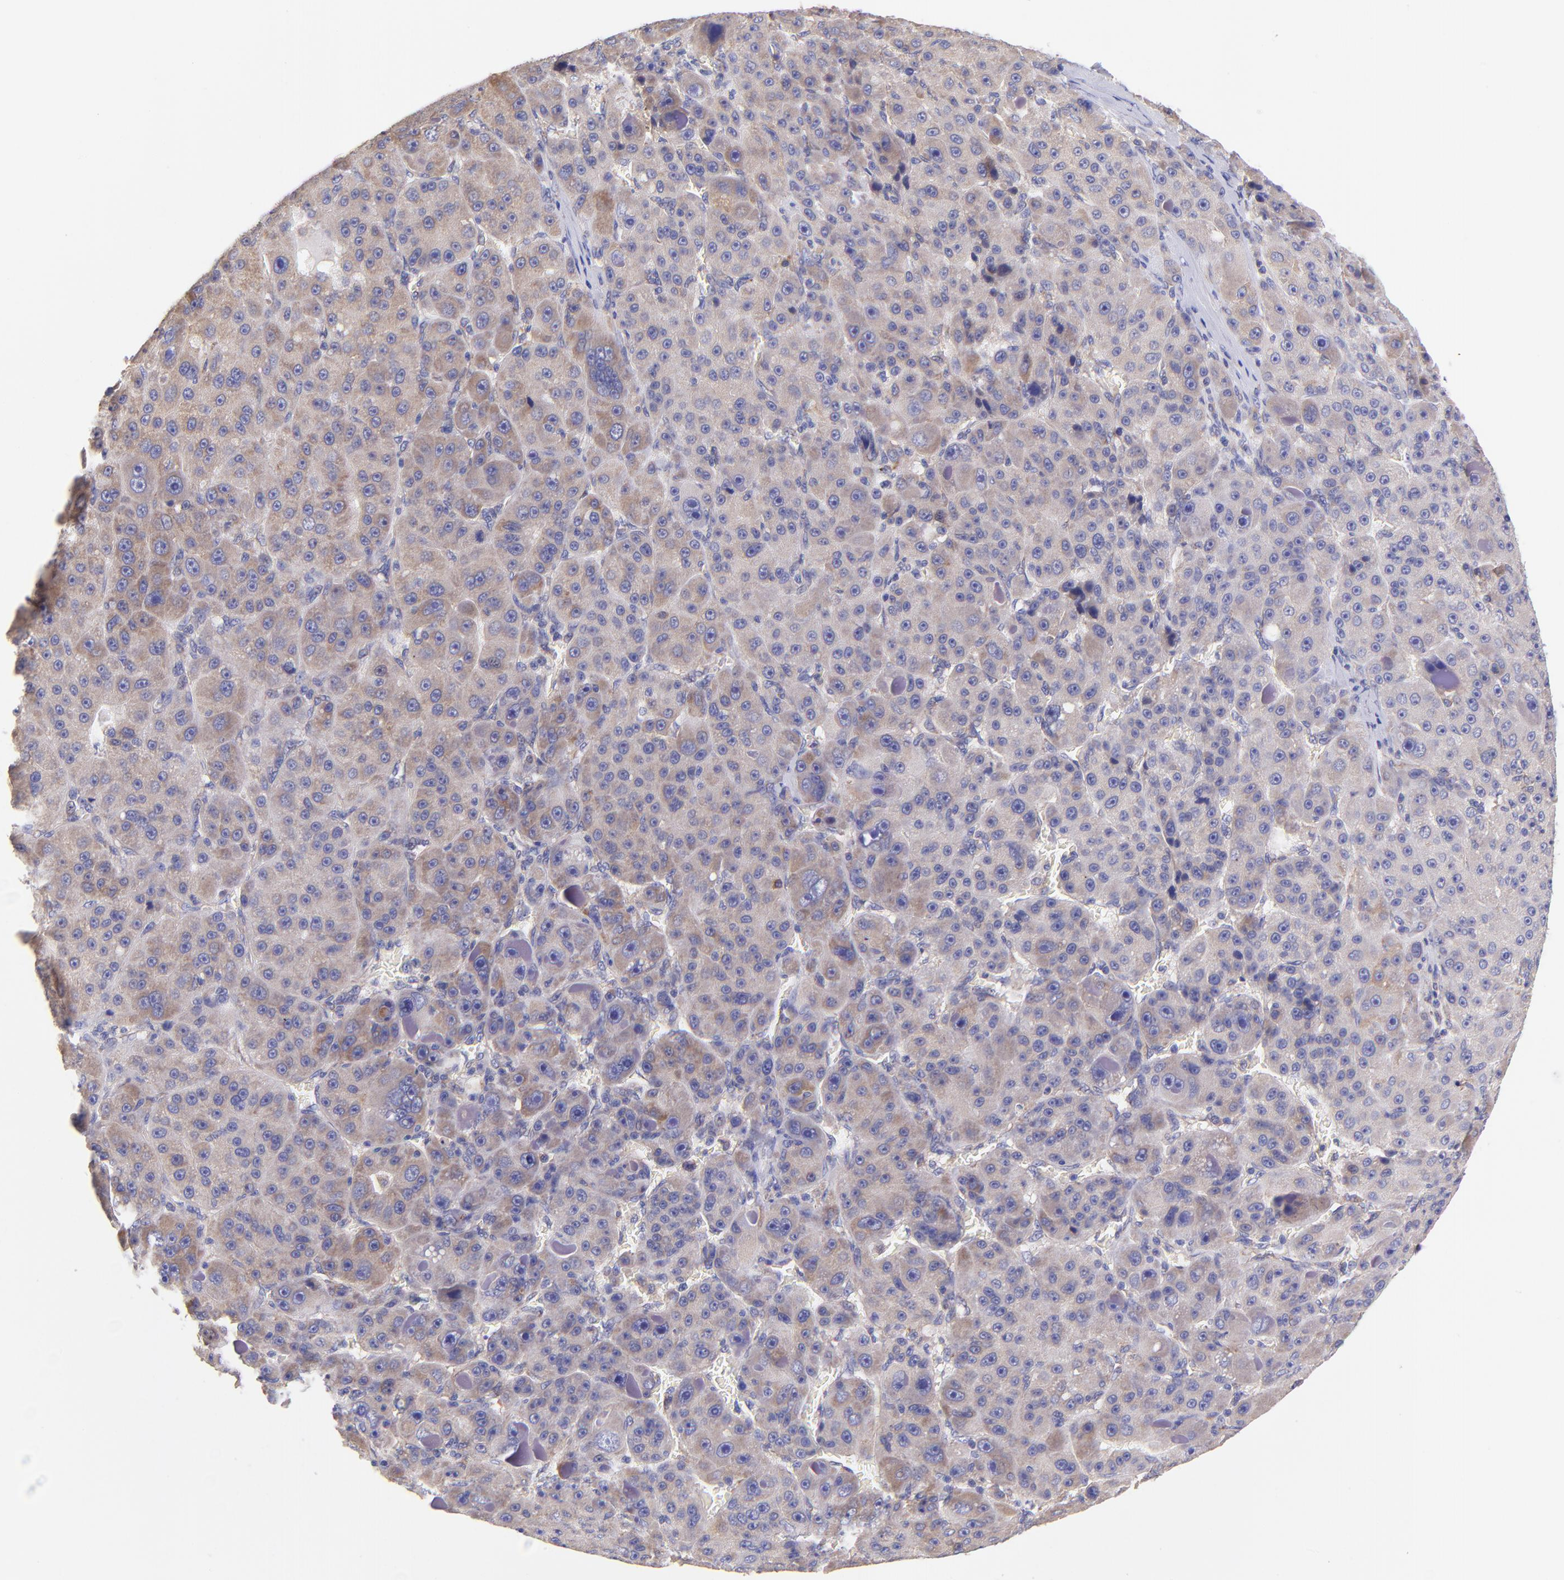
{"staining": {"intensity": "weak", "quantity": ">75%", "location": "cytoplasmic/membranous"}, "tissue": "liver cancer", "cell_type": "Tumor cells", "image_type": "cancer", "snomed": [{"axis": "morphology", "description": "Carcinoma, Hepatocellular, NOS"}, {"axis": "topography", "description": "Liver"}], "caption": "This photomicrograph demonstrates liver cancer stained with immunohistochemistry to label a protein in brown. The cytoplasmic/membranous of tumor cells show weak positivity for the protein. Nuclei are counter-stained blue.", "gene": "PREX1", "patient": {"sex": "male", "age": 76}}